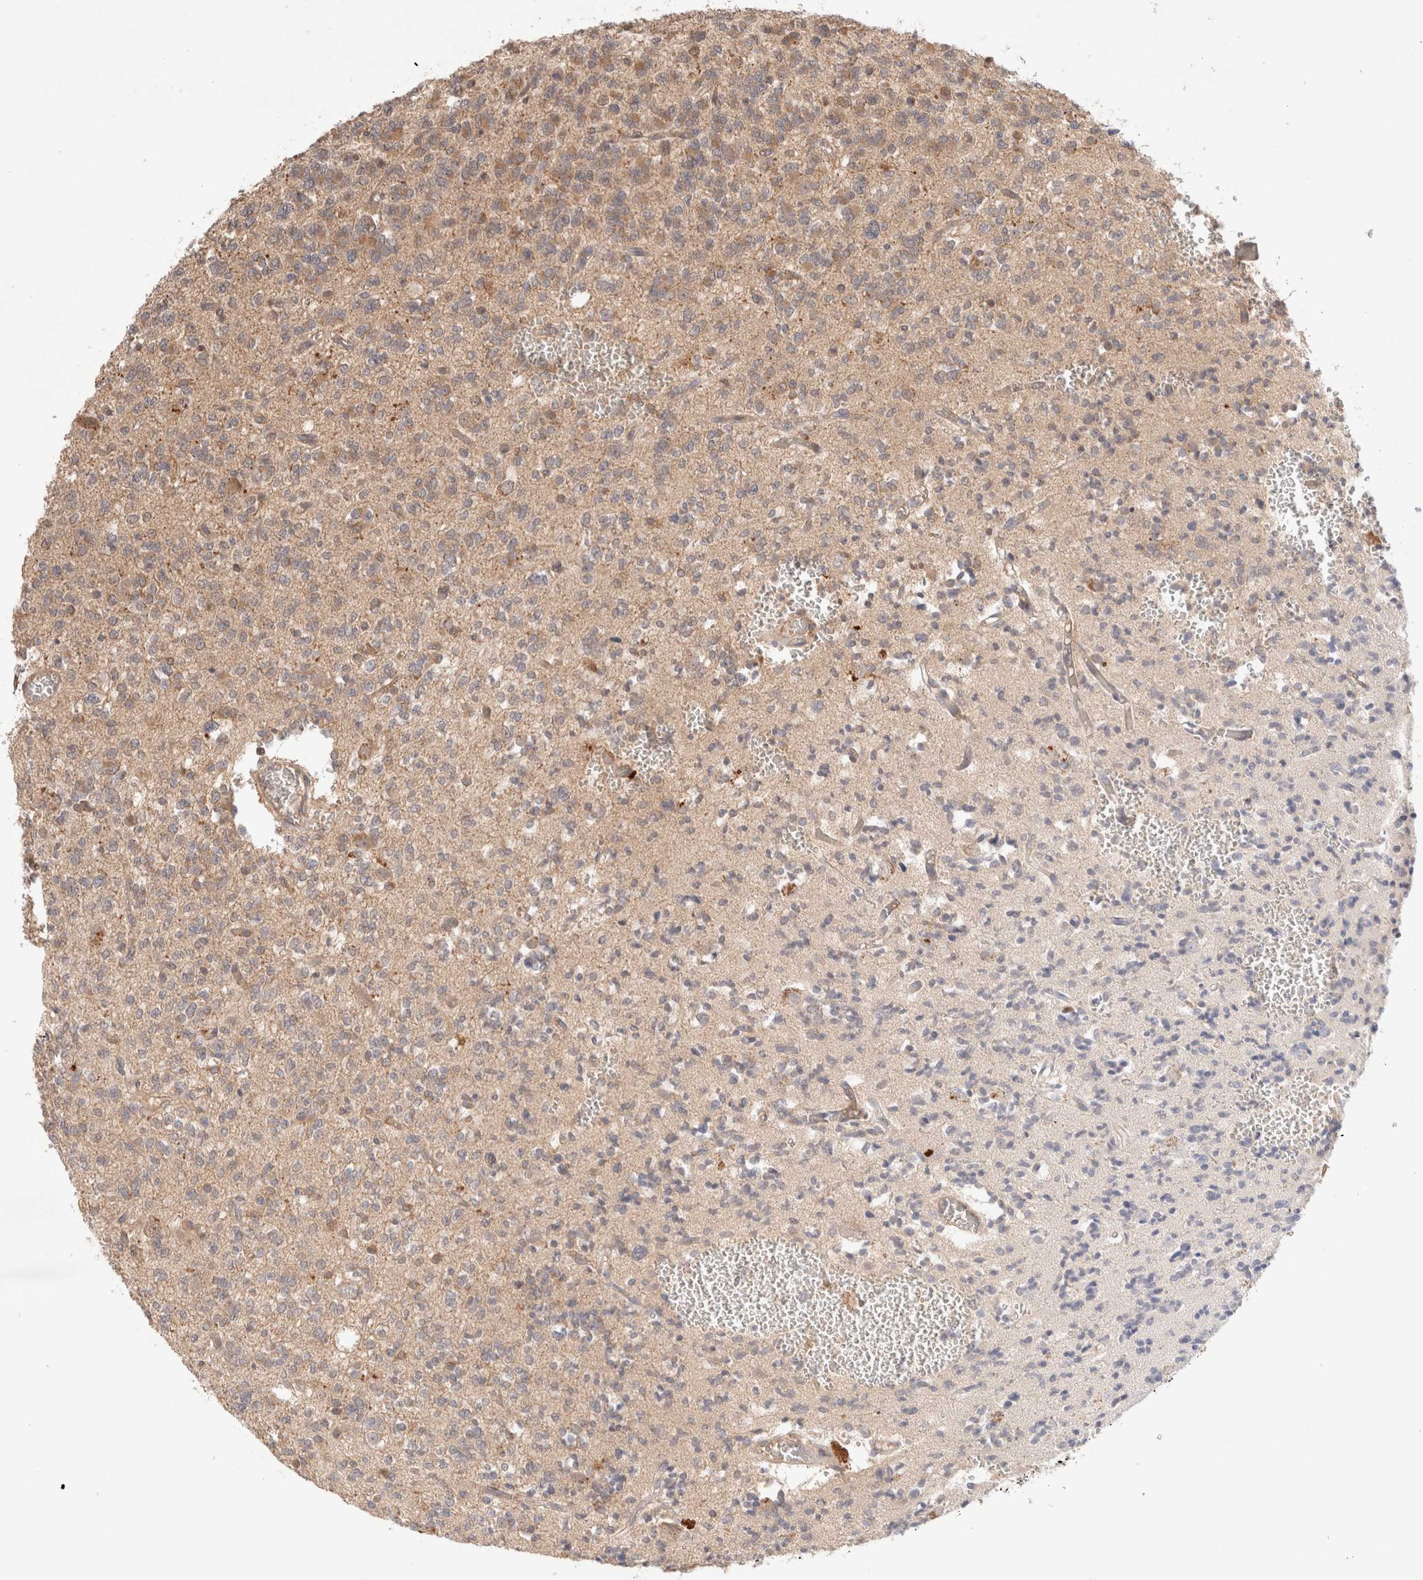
{"staining": {"intensity": "weak", "quantity": ">75%", "location": "cytoplasmic/membranous"}, "tissue": "glioma", "cell_type": "Tumor cells", "image_type": "cancer", "snomed": [{"axis": "morphology", "description": "Glioma, malignant, Low grade"}, {"axis": "topography", "description": "Brain"}], "caption": "Immunohistochemical staining of human glioma reveals low levels of weak cytoplasmic/membranous staining in about >75% of tumor cells.", "gene": "KLHL20", "patient": {"sex": "male", "age": 38}}